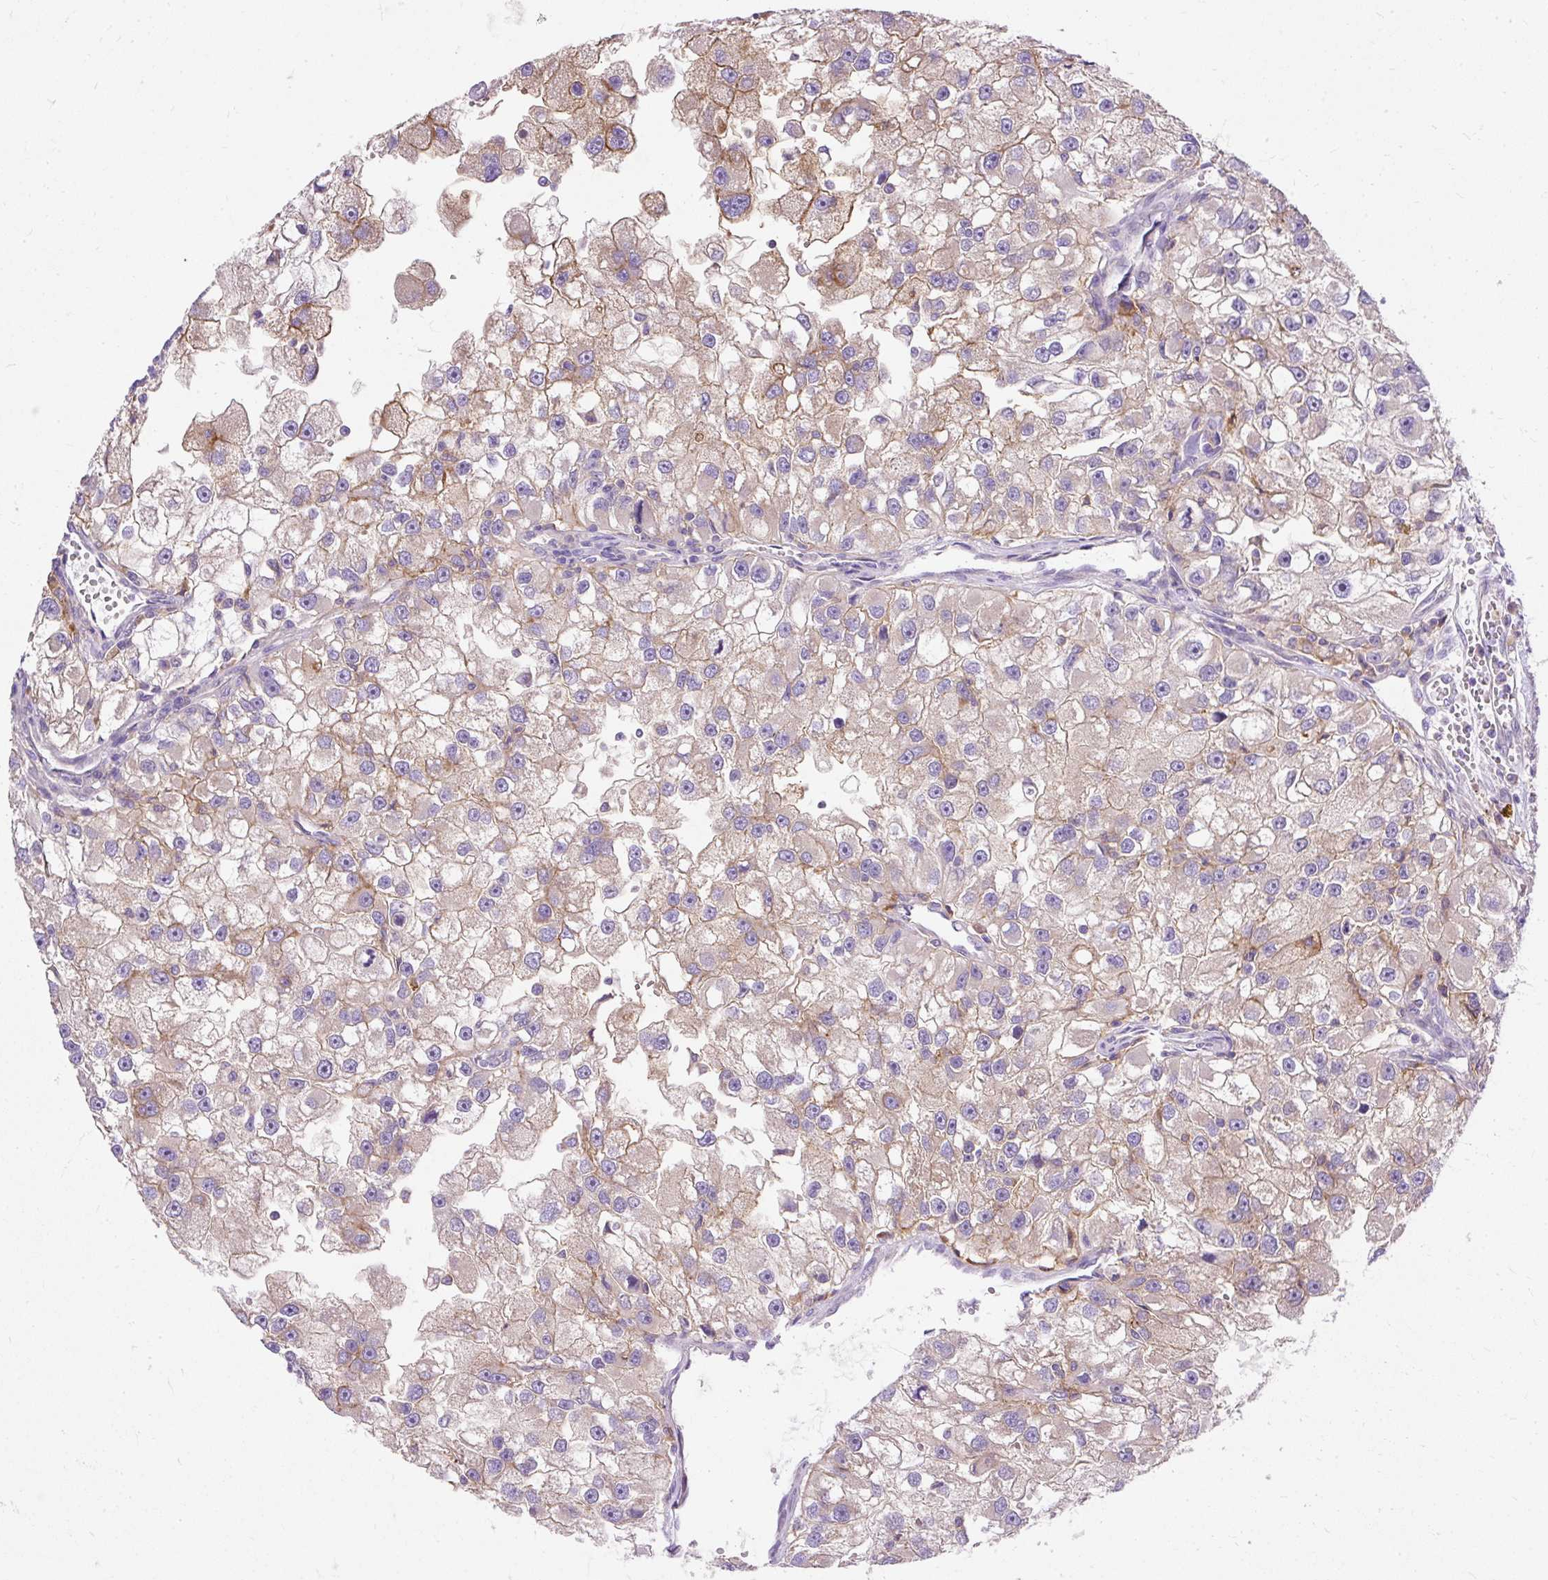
{"staining": {"intensity": "moderate", "quantity": "<25%", "location": "cytoplasmic/membranous"}, "tissue": "renal cancer", "cell_type": "Tumor cells", "image_type": "cancer", "snomed": [{"axis": "morphology", "description": "Adenocarcinoma, NOS"}, {"axis": "topography", "description": "Kidney"}], "caption": "Protein staining of adenocarcinoma (renal) tissue displays moderate cytoplasmic/membranous expression in approximately <25% of tumor cells. Nuclei are stained in blue.", "gene": "OR4K15", "patient": {"sex": "male", "age": 63}}